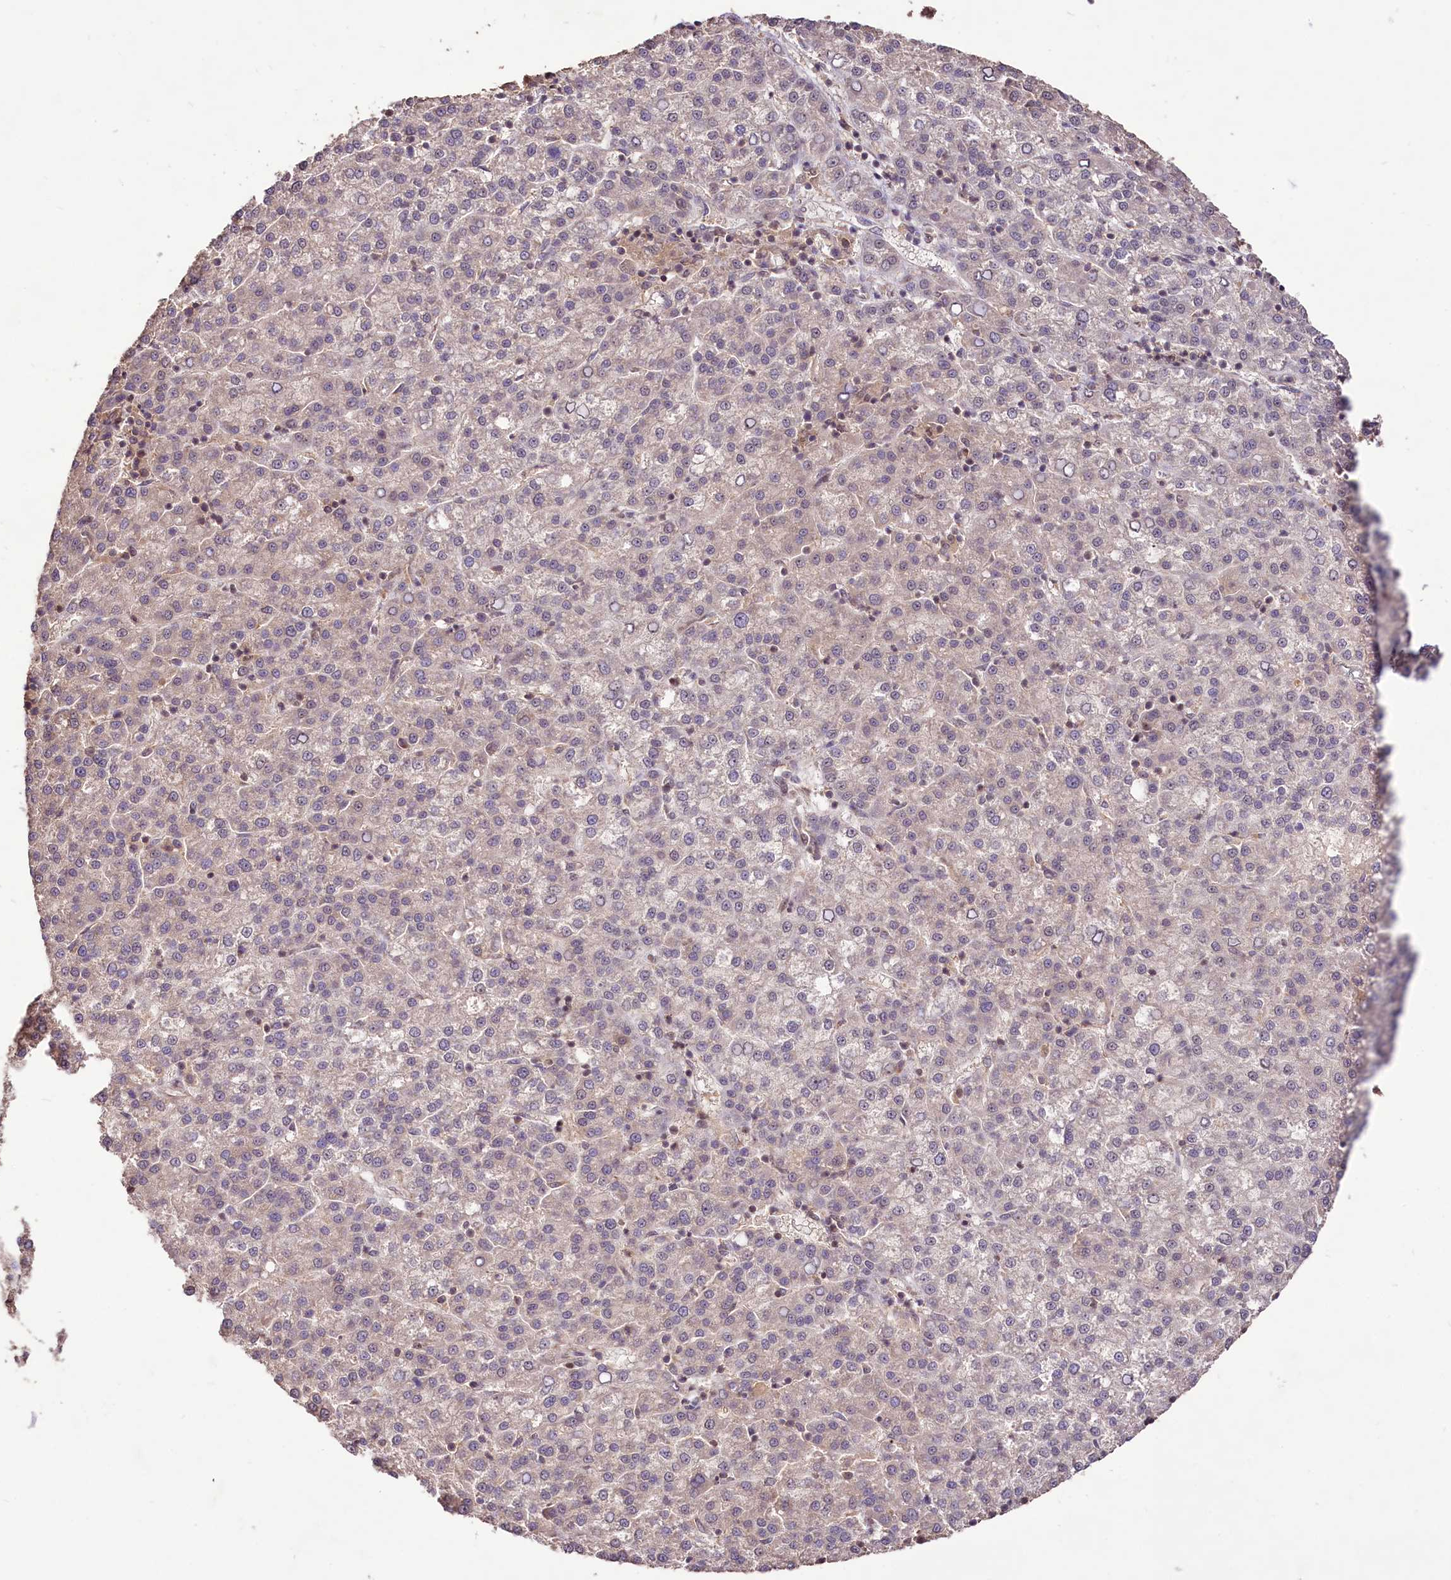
{"staining": {"intensity": "negative", "quantity": "none", "location": "none"}, "tissue": "liver cancer", "cell_type": "Tumor cells", "image_type": "cancer", "snomed": [{"axis": "morphology", "description": "Carcinoma, Hepatocellular, NOS"}, {"axis": "topography", "description": "Liver"}], "caption": "Immunohistochemical staining of liver hepatocellular carcinoma shows no significant expression in tumor cells. (DAB IHC with hematoxylin counter stain).", "gene": "RRP8", "patient": {"sex": "female", "age": 58}}